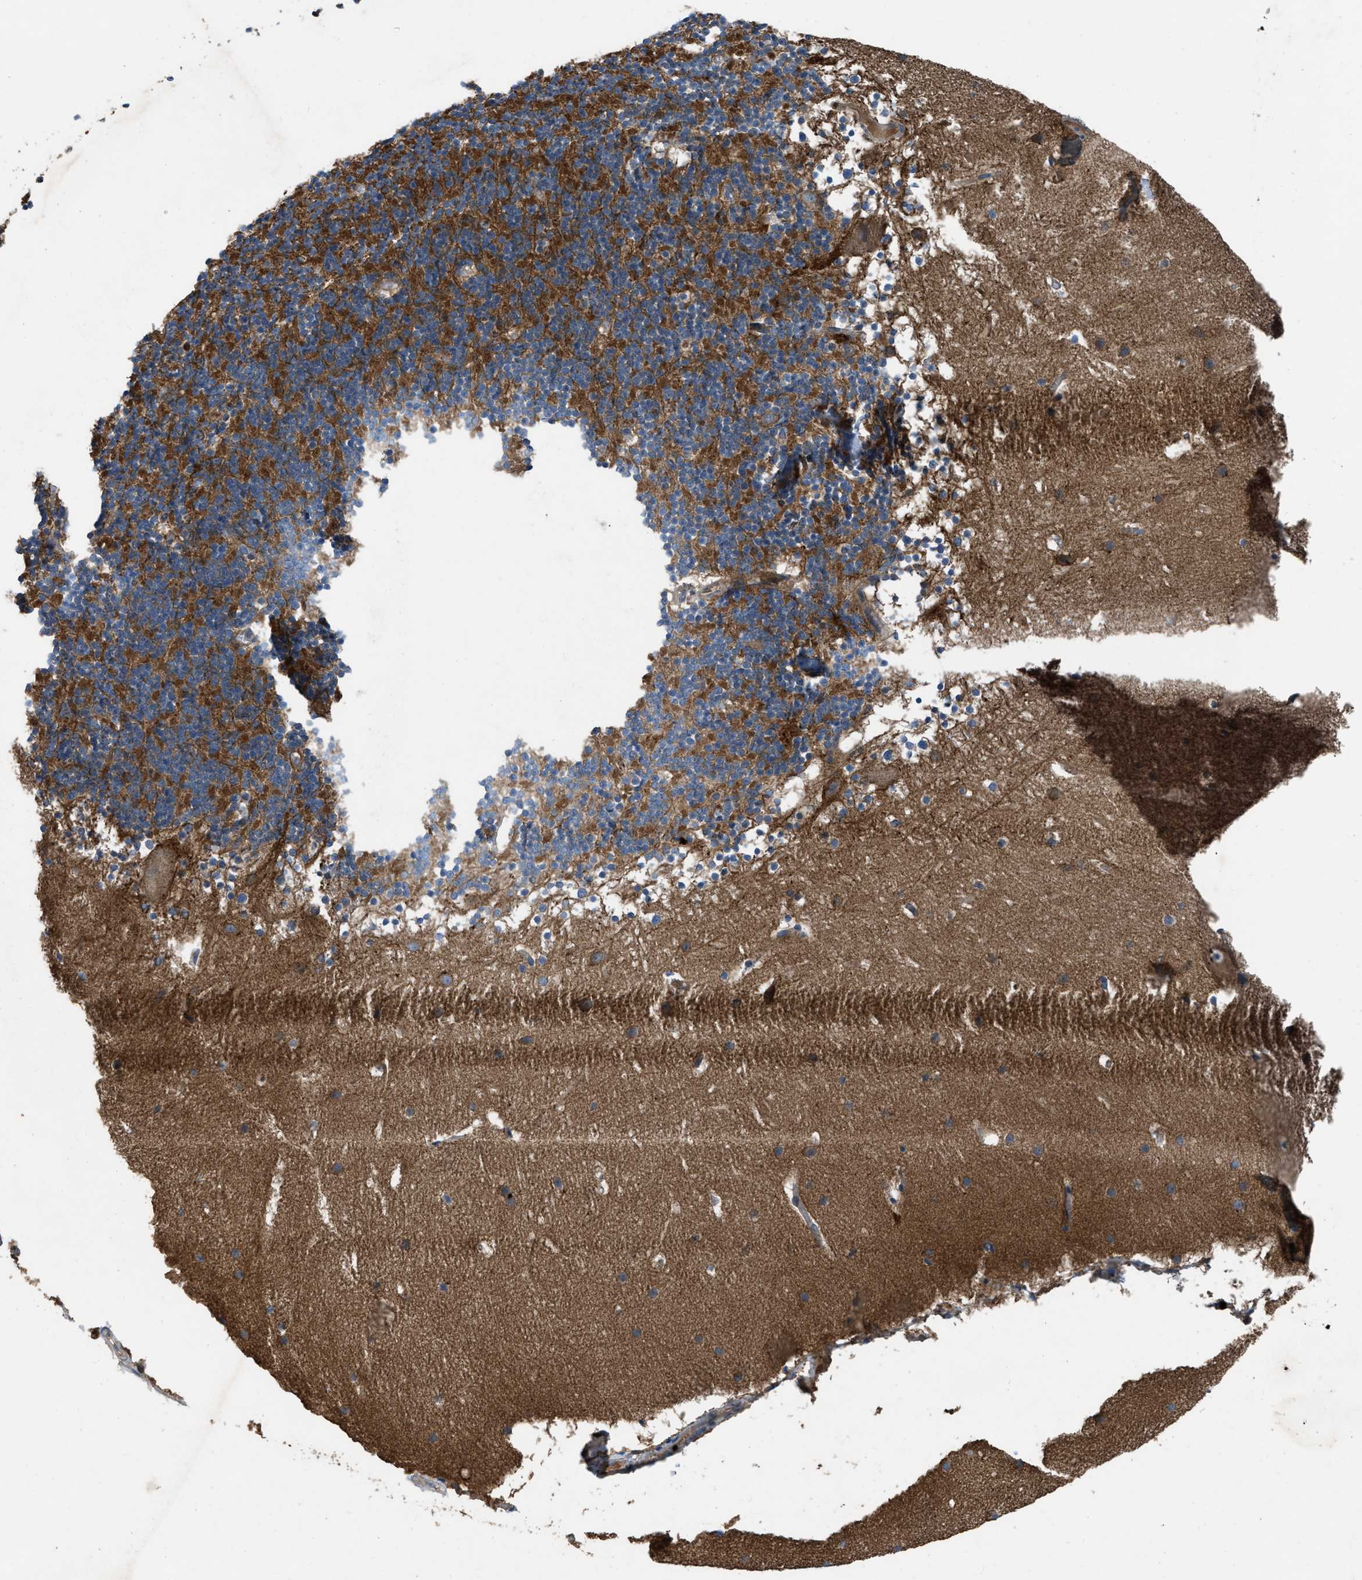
{"staining": {"intensity": "strong", "quantity": ">75%", "location": "cytoplasmic/membranous"}, "tissue": "cerebellum", "cell_type": "Cells in granular layer", "image_type": "normal", "snomed": [{"axis": "morphology", "description": "Normal tissue, NOS"}, {"axis": "topography", "description": "Cerebellum"}], "caption": "Protein expression analysis of normal cerebellum demonstrates strong cytoplasmic/membranous expression in approximately >75% of cells in granular layer.", "gene": "USP25", "patient": {"sex": "male", "age": 45}}